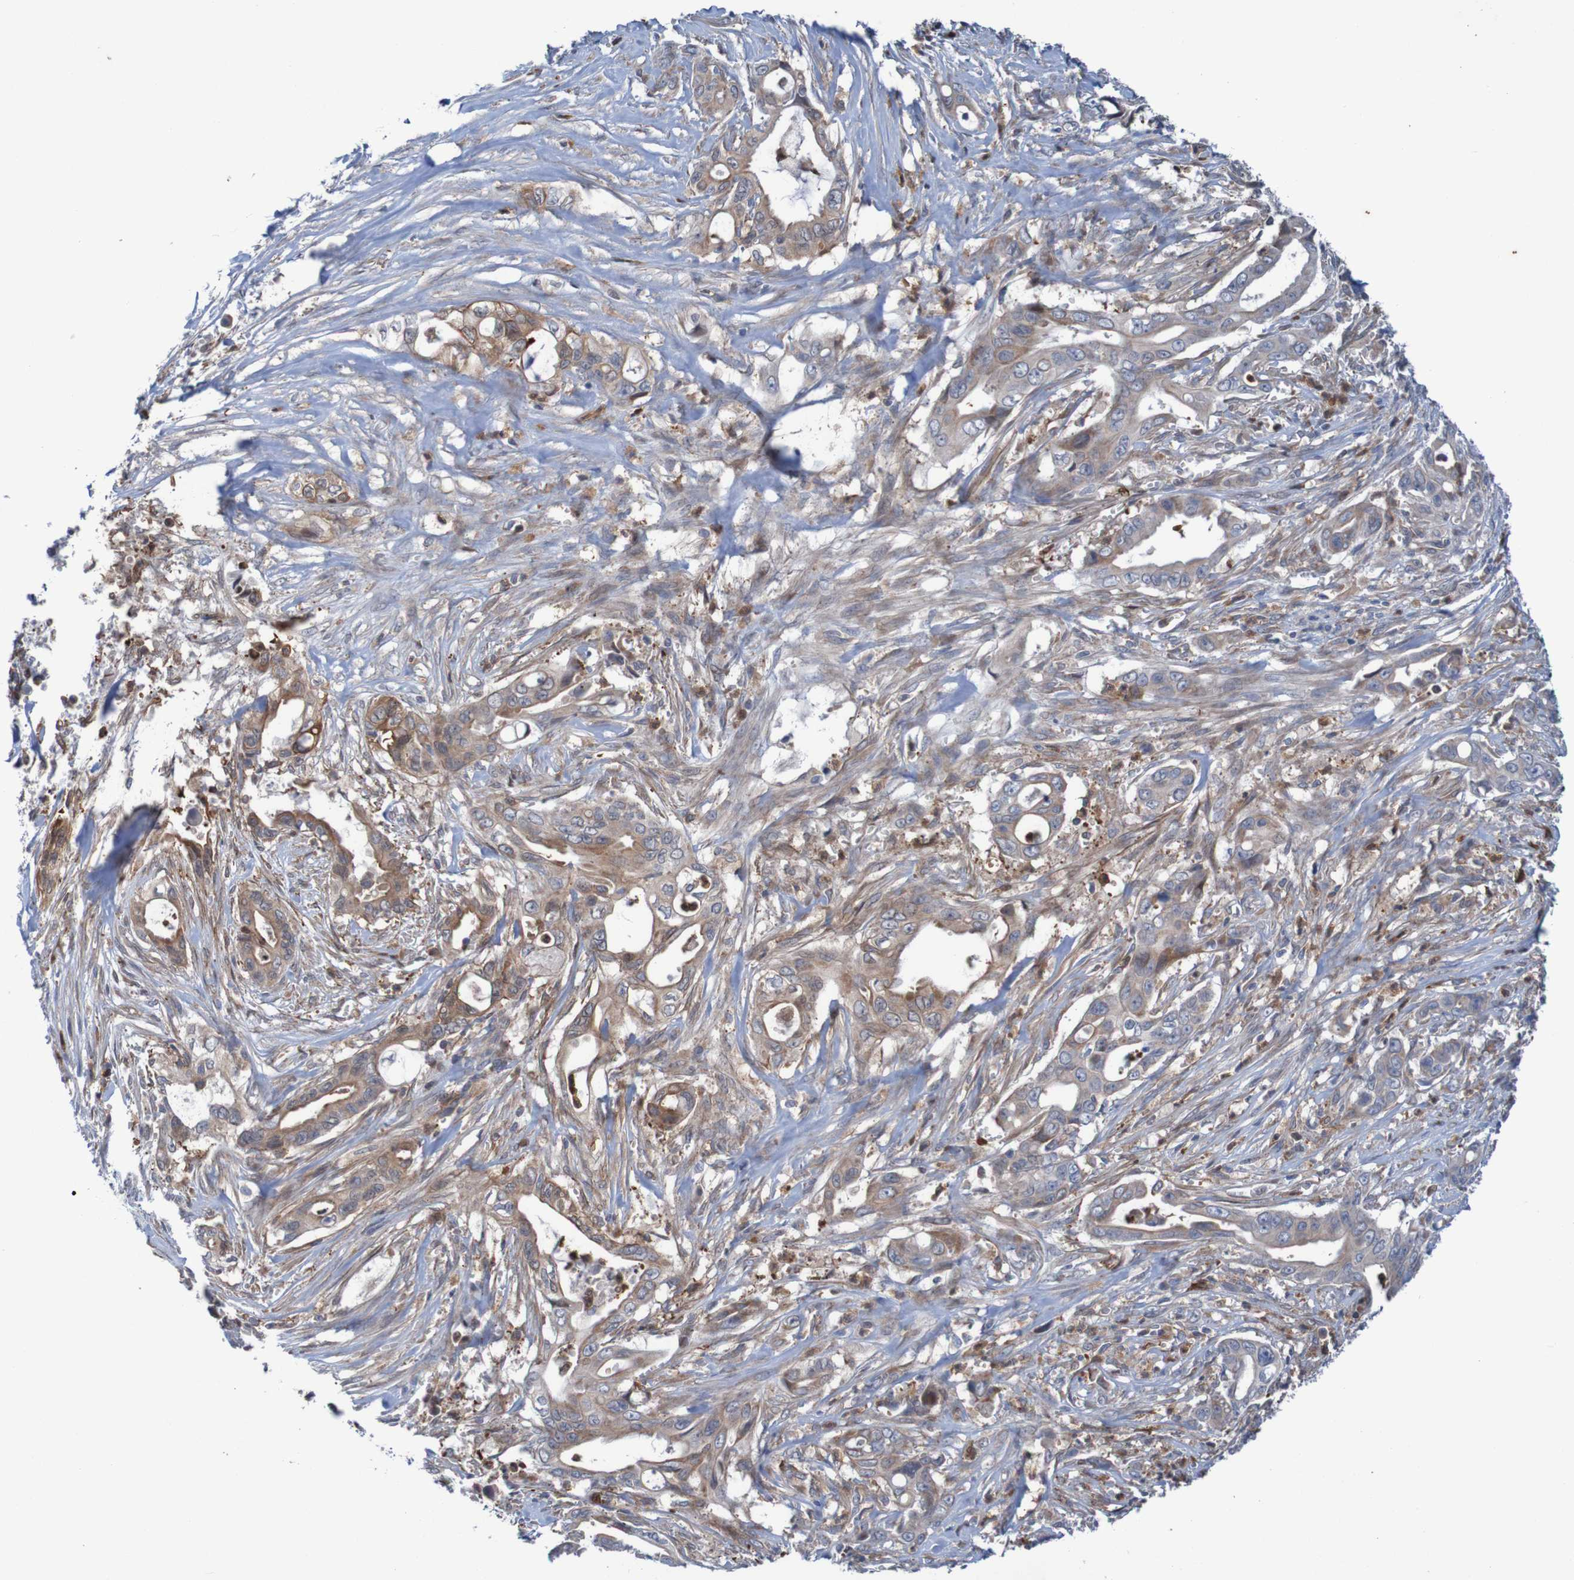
{"staining": {"intensity": "strong", "quantity": ">75%", "location": "cytoplasmic/membranous"}, "tissue": "pancreatic cancer", "cell_type": "Tumor cells", "image_type": "cancer", "snomed": [{"axis": "morphology", "description": "Adenocarcinoma, NOS"}, {"axis": "topography", "description": "Pancreas"}], "caption": "Pancreatic adenocarcinoma stained for a protein (brown) displays strong cytoplasmic/membranous positive positivity in about >75% of tumor cells.", "gene": "ANGPT4", "patient": {"sex": "male", "age": 59}}